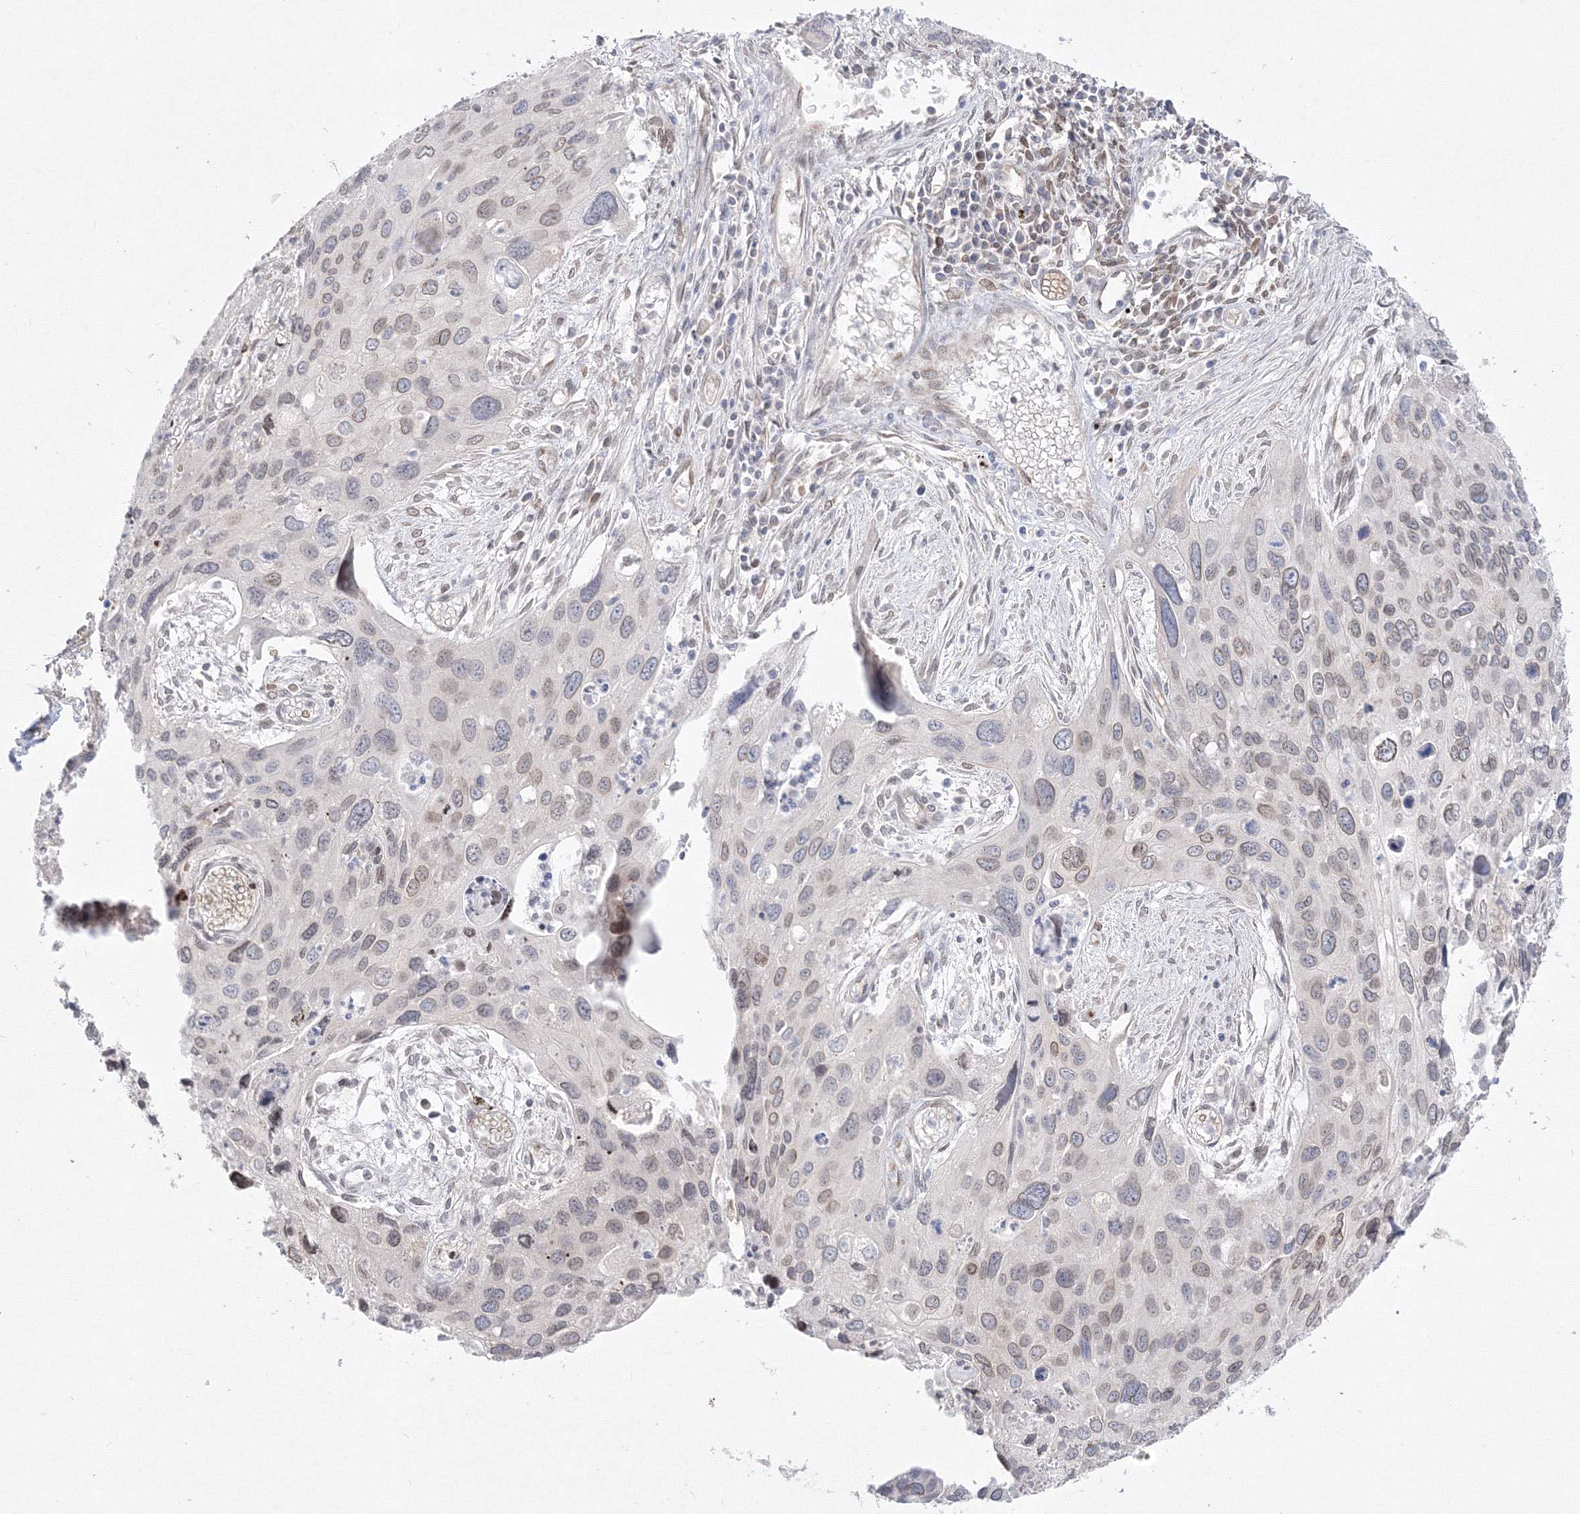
{"staining": {"intensity": "moderate", "quantity": ">75%", "location": "cytoplasmic/membranous,nuclear"}, "tissue": "cervical cancer", "cell_type": "Tumor cells", "image_type": "cancer", "snomed": [{"axis": "morphology", "description": "Squamous cell carcinoma, NOS"}, {"axis": "topography", "description": "Cervix"}], "caption": "Human squamous cell carcinoma (cervical) stained for a protein (brown) shows moderate cytoplasmic/membranous and nuclear positive positivity in approximately >75% of tumor cells.", "gene": "DNAJB2", "patient": {"sex": "female", "age": 55}}